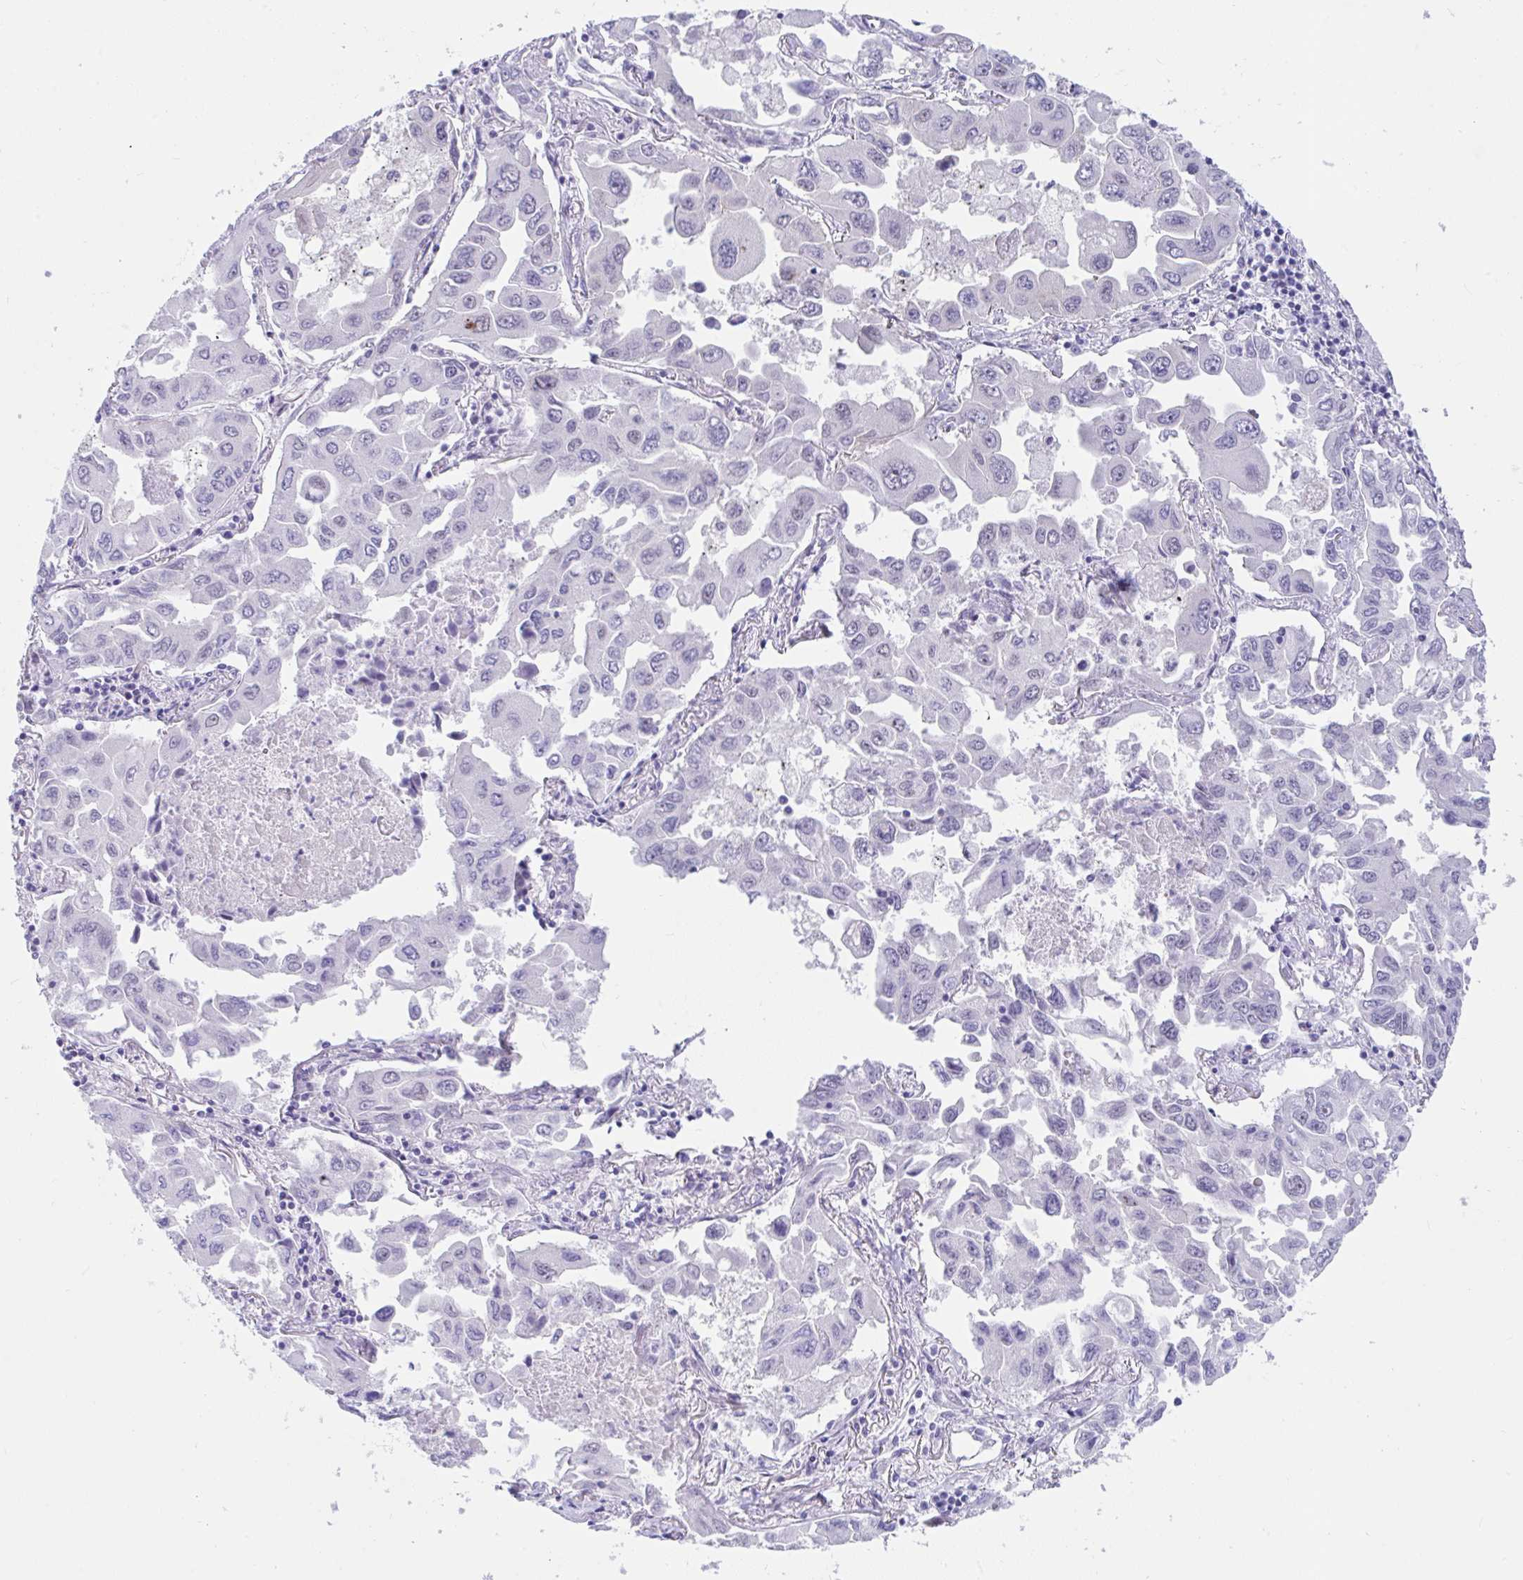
{"staining": {"intensity": "negative", "quantity": "none", "location": "none"}, "tissue": "lung cancer", "cell_type": "Tumor cells", "image_type": "cancer", "snomed": [{"axis": "morphology", "description": "Adenocarcinoma, NOS"}, {"axis": "topography", "description": "Lung"}], "caption": "This is an IHC histopathology image of lung adenocarcinoma. There is no expression in tumor cells.", "gene": "IKZF2", "patient": {"sex": "male", "age": 64}}